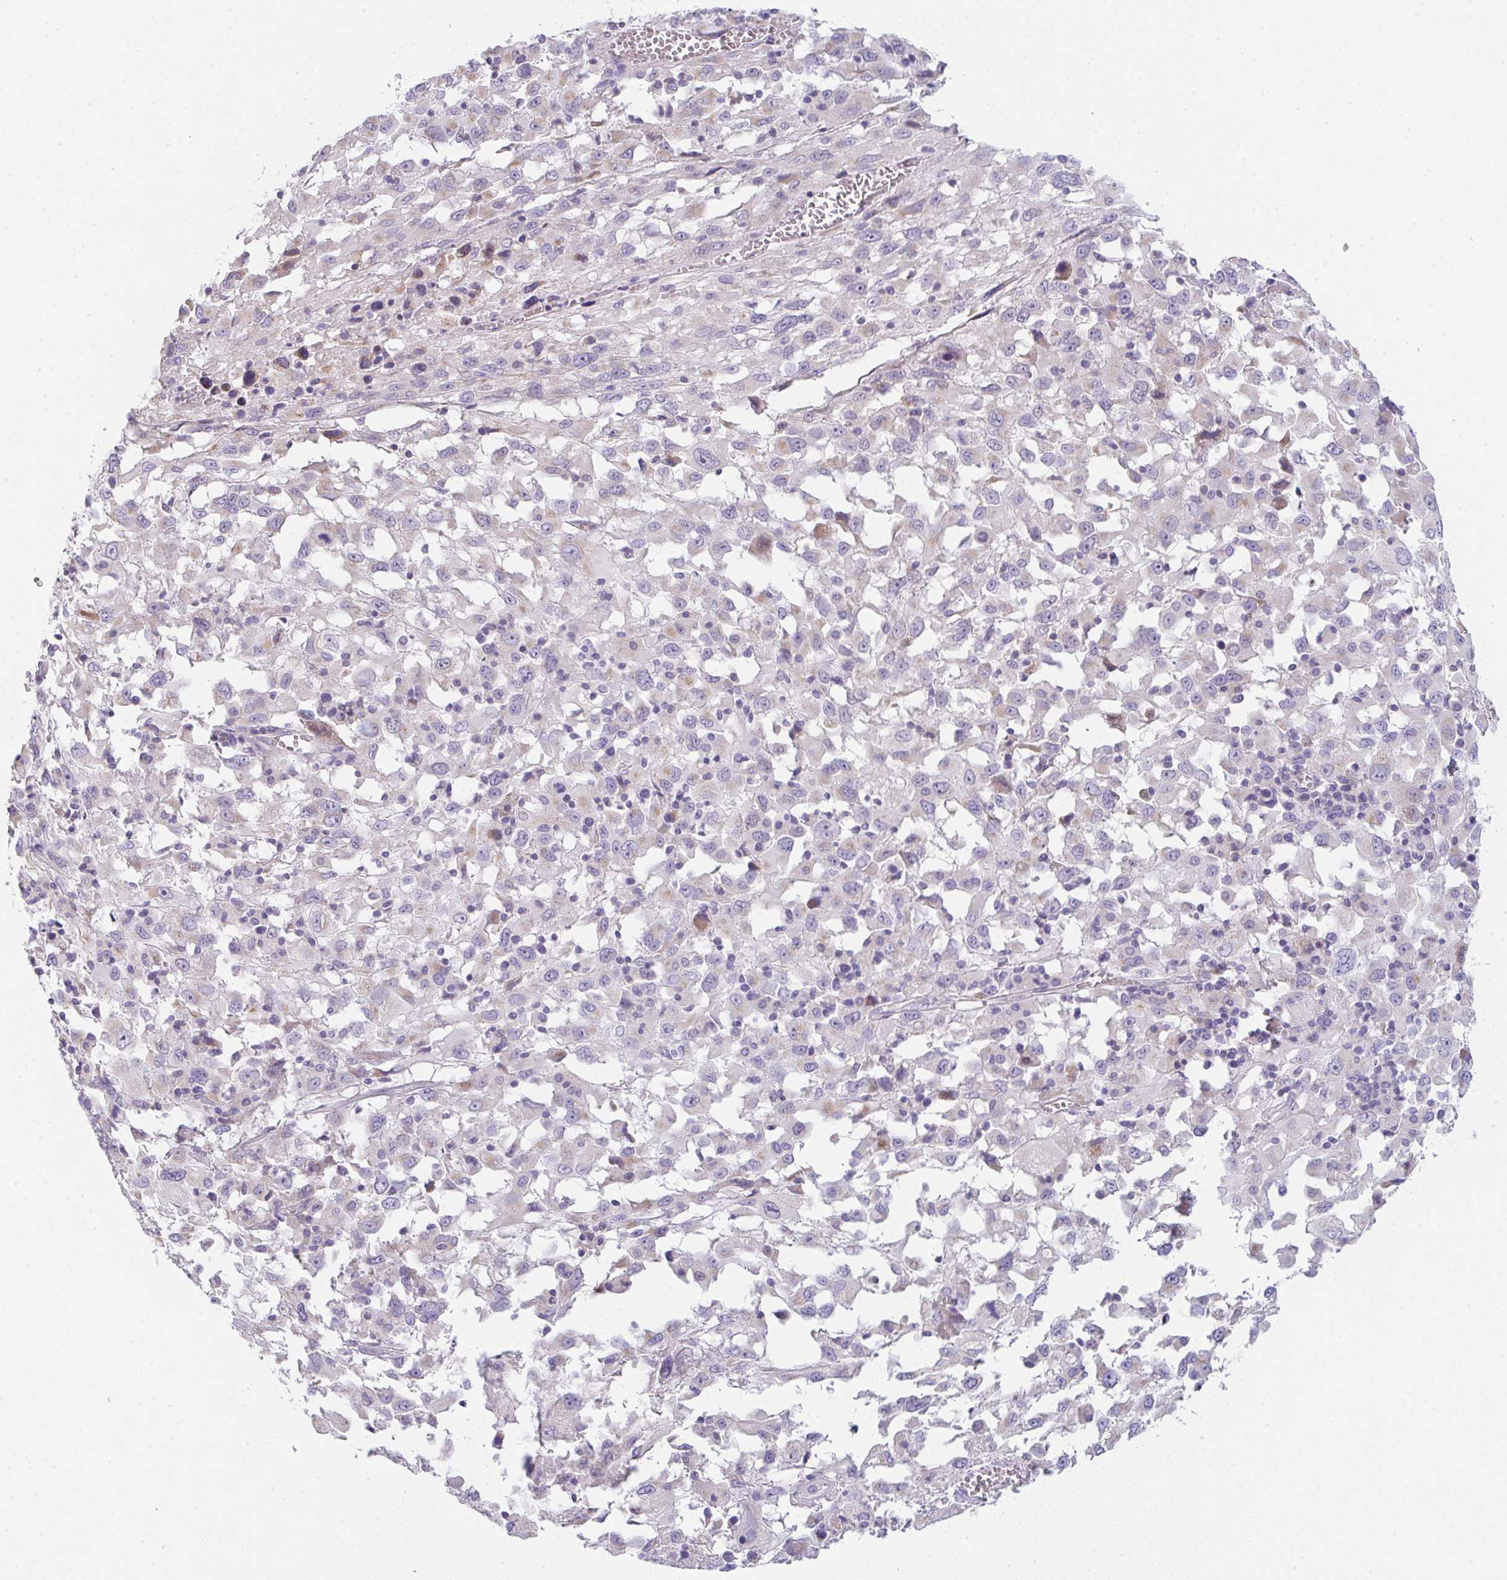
{"staining": {"intensity": "moderate", "quantity": "<25%", "location": "cytoplasmic/membranous"}, "tissue": "melanoma", "cell_type": "Tumor cells", "image_type": "cancer", "snomed": [{"axis": "morphology", "description": "Malignant melanoma, Metastatic site"}, {"axis": "topography", "description": "Soft tissue"}], "caption": "This is an image of immunohistochemistry staining of malignant melanoma (metastatic site), which shows moderate expression in the cytoplasmic/membranous of tumor cells.", "gene": "CACNA1S", "patient": {"sex": "male", "age": 50}}